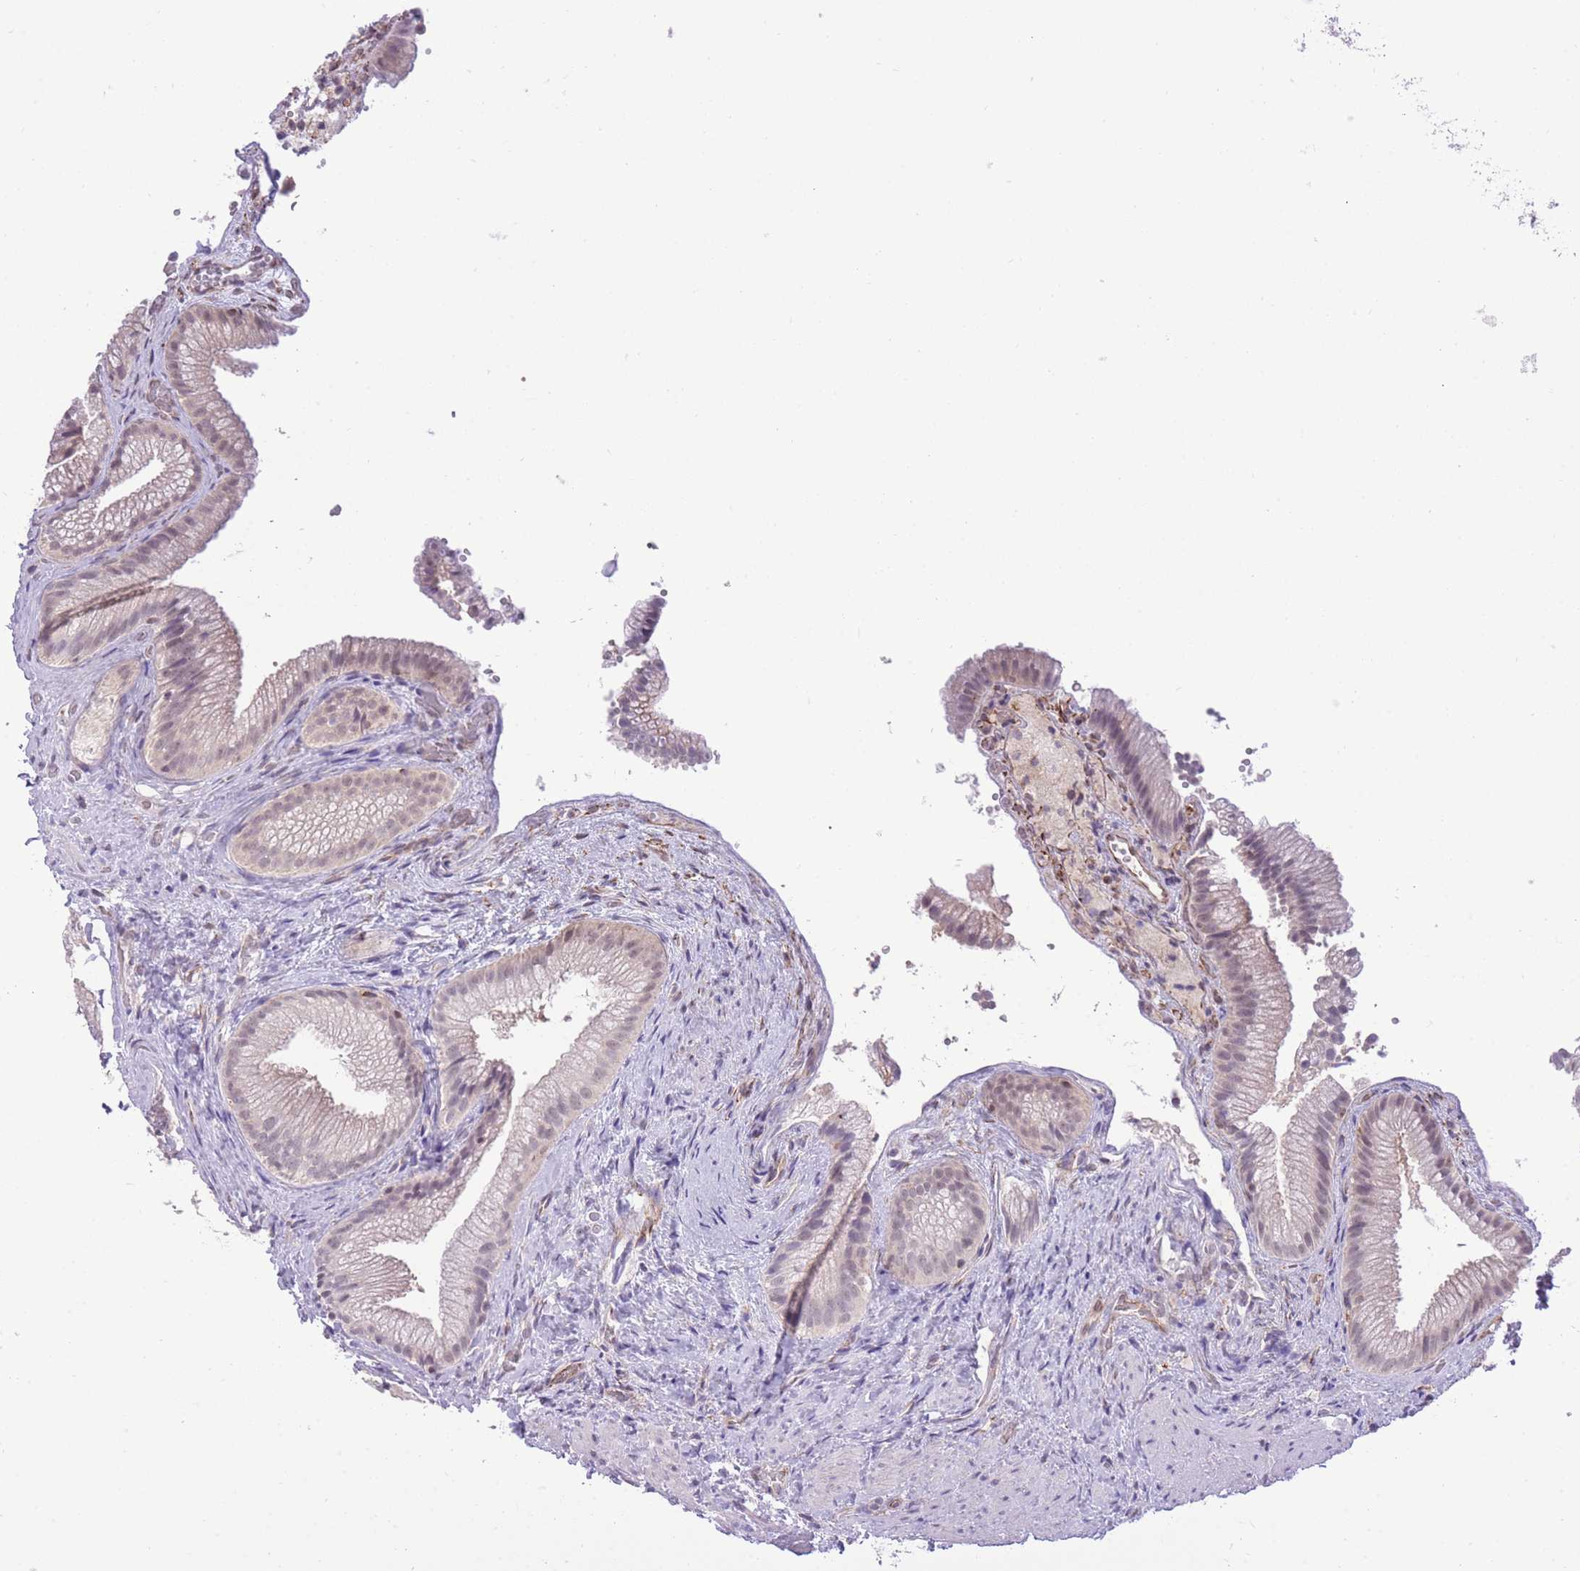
{"staining": {"intensity": "moderate", "quantity": "<25%", "location": "cytoplasmic/membranous"}, "tissue": "gallbladder", "cell_type": "Glandular cells", "image_type": "normal", "snomed": [{"axis": "morphology", "description": "Normal tissue, NOS"}, {"axis": "morphology", "description": "Inflammation, NOS"}, {"axis": "topography", "description": "Gallbladder"}], "caption": "Protein staining of benign gallbladder exhibits moderate cytoplasmic/membranous positivity in about <25% of glandular cells.", "gene": "ELL", "patient": {"sex": "male", "age": 51}}